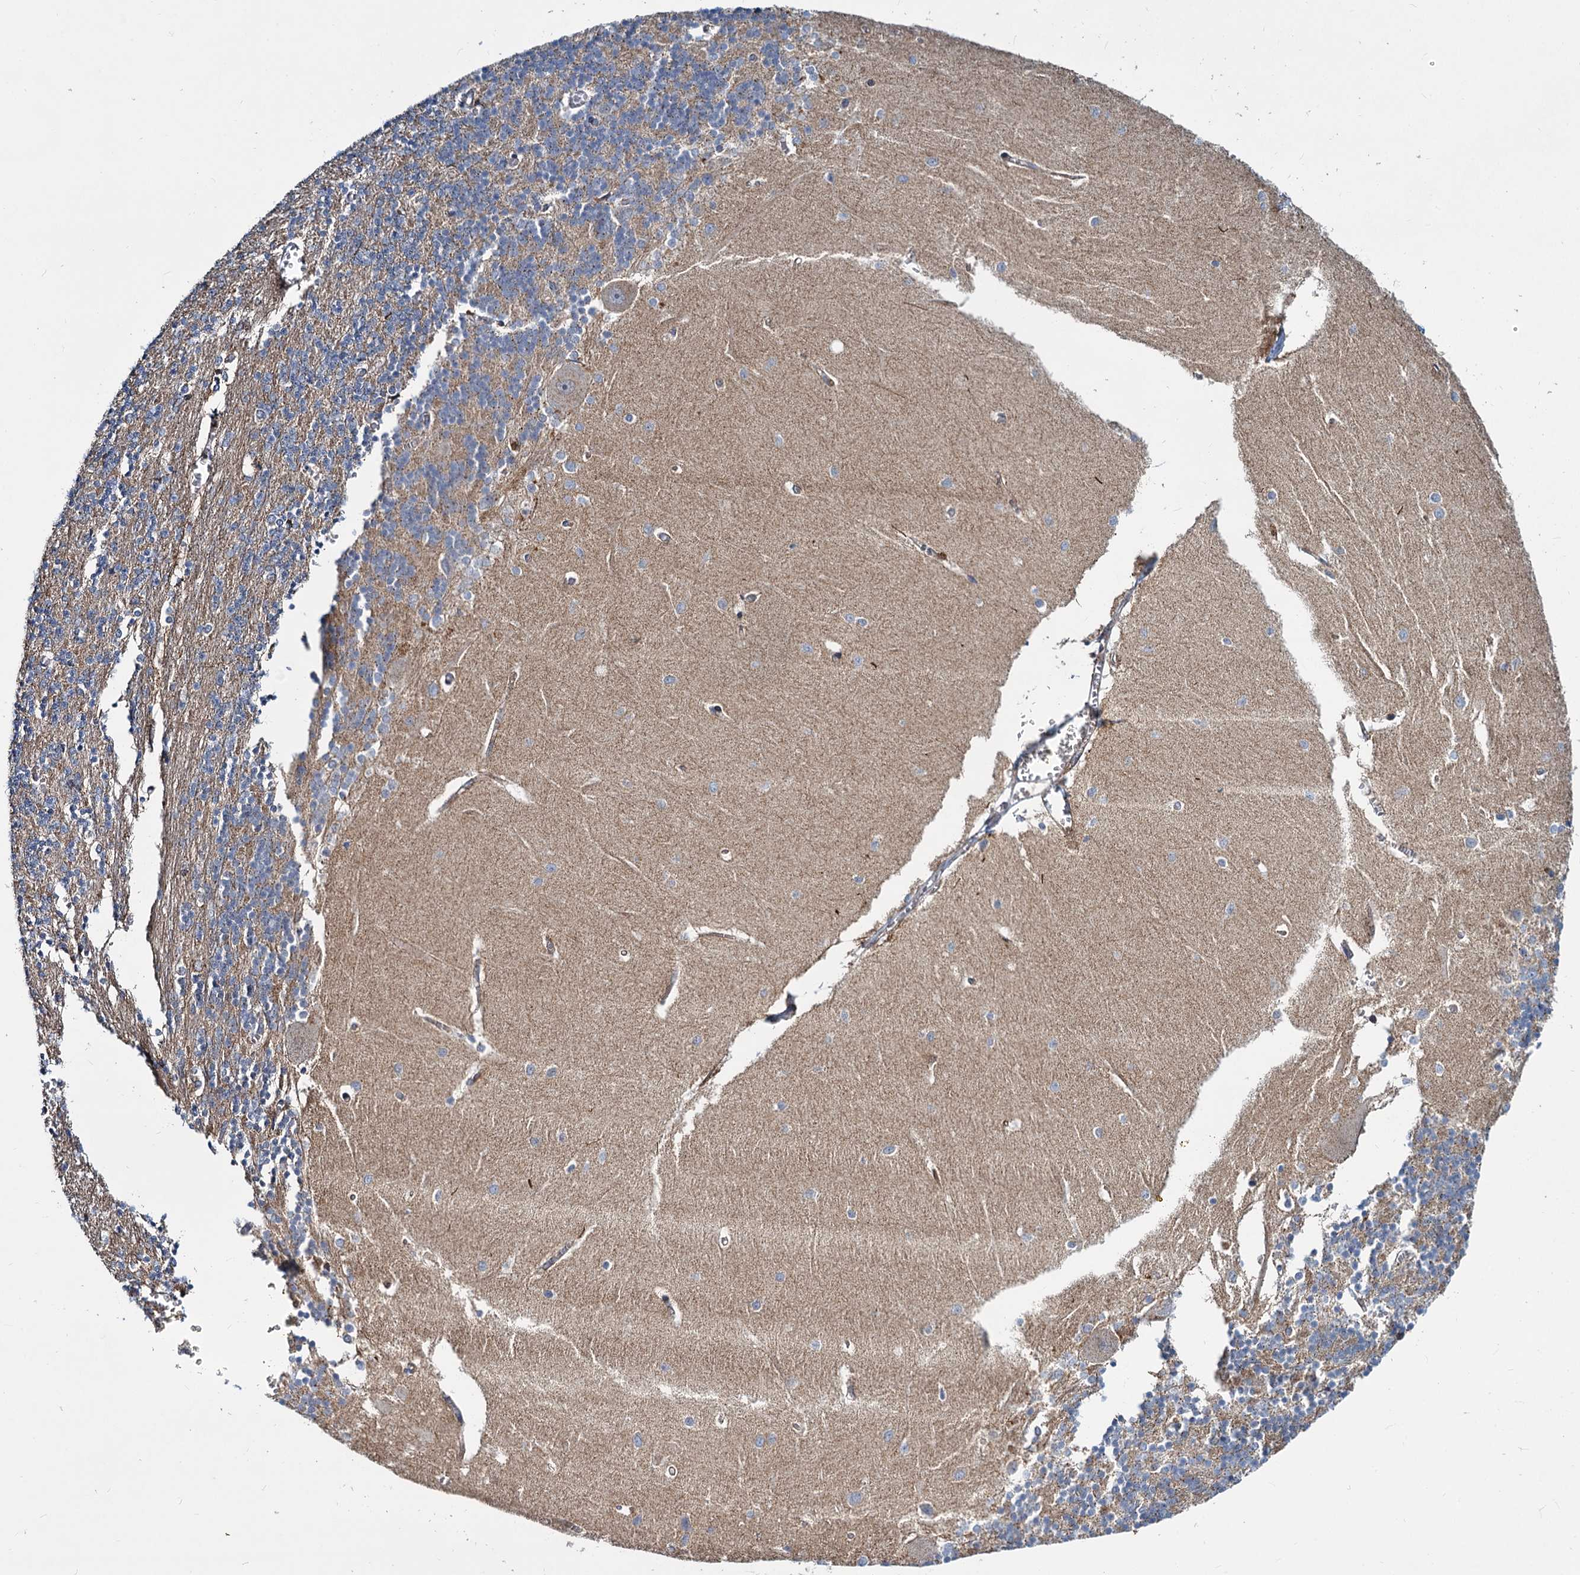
{"staining": {"intensity": "weak", "quantity": "<25%", "location": "cytoplasmic/membranous"}, "tissue": "cerebellum", "cell_type": "Cells in granular layer", "image_type": "normal", "snomed": [{"axis": "morphology", "description": "Normal tissue, NOS"}, {"axis": "topography", "description": "Cerebellum"}], "caption": "Immunohistochemical staining of unremarkable cerebellum demonstrates no significant staining in cells in granular layer.", "gene": "PSEN1", "patient": {"sex": "male", "age": 37}}